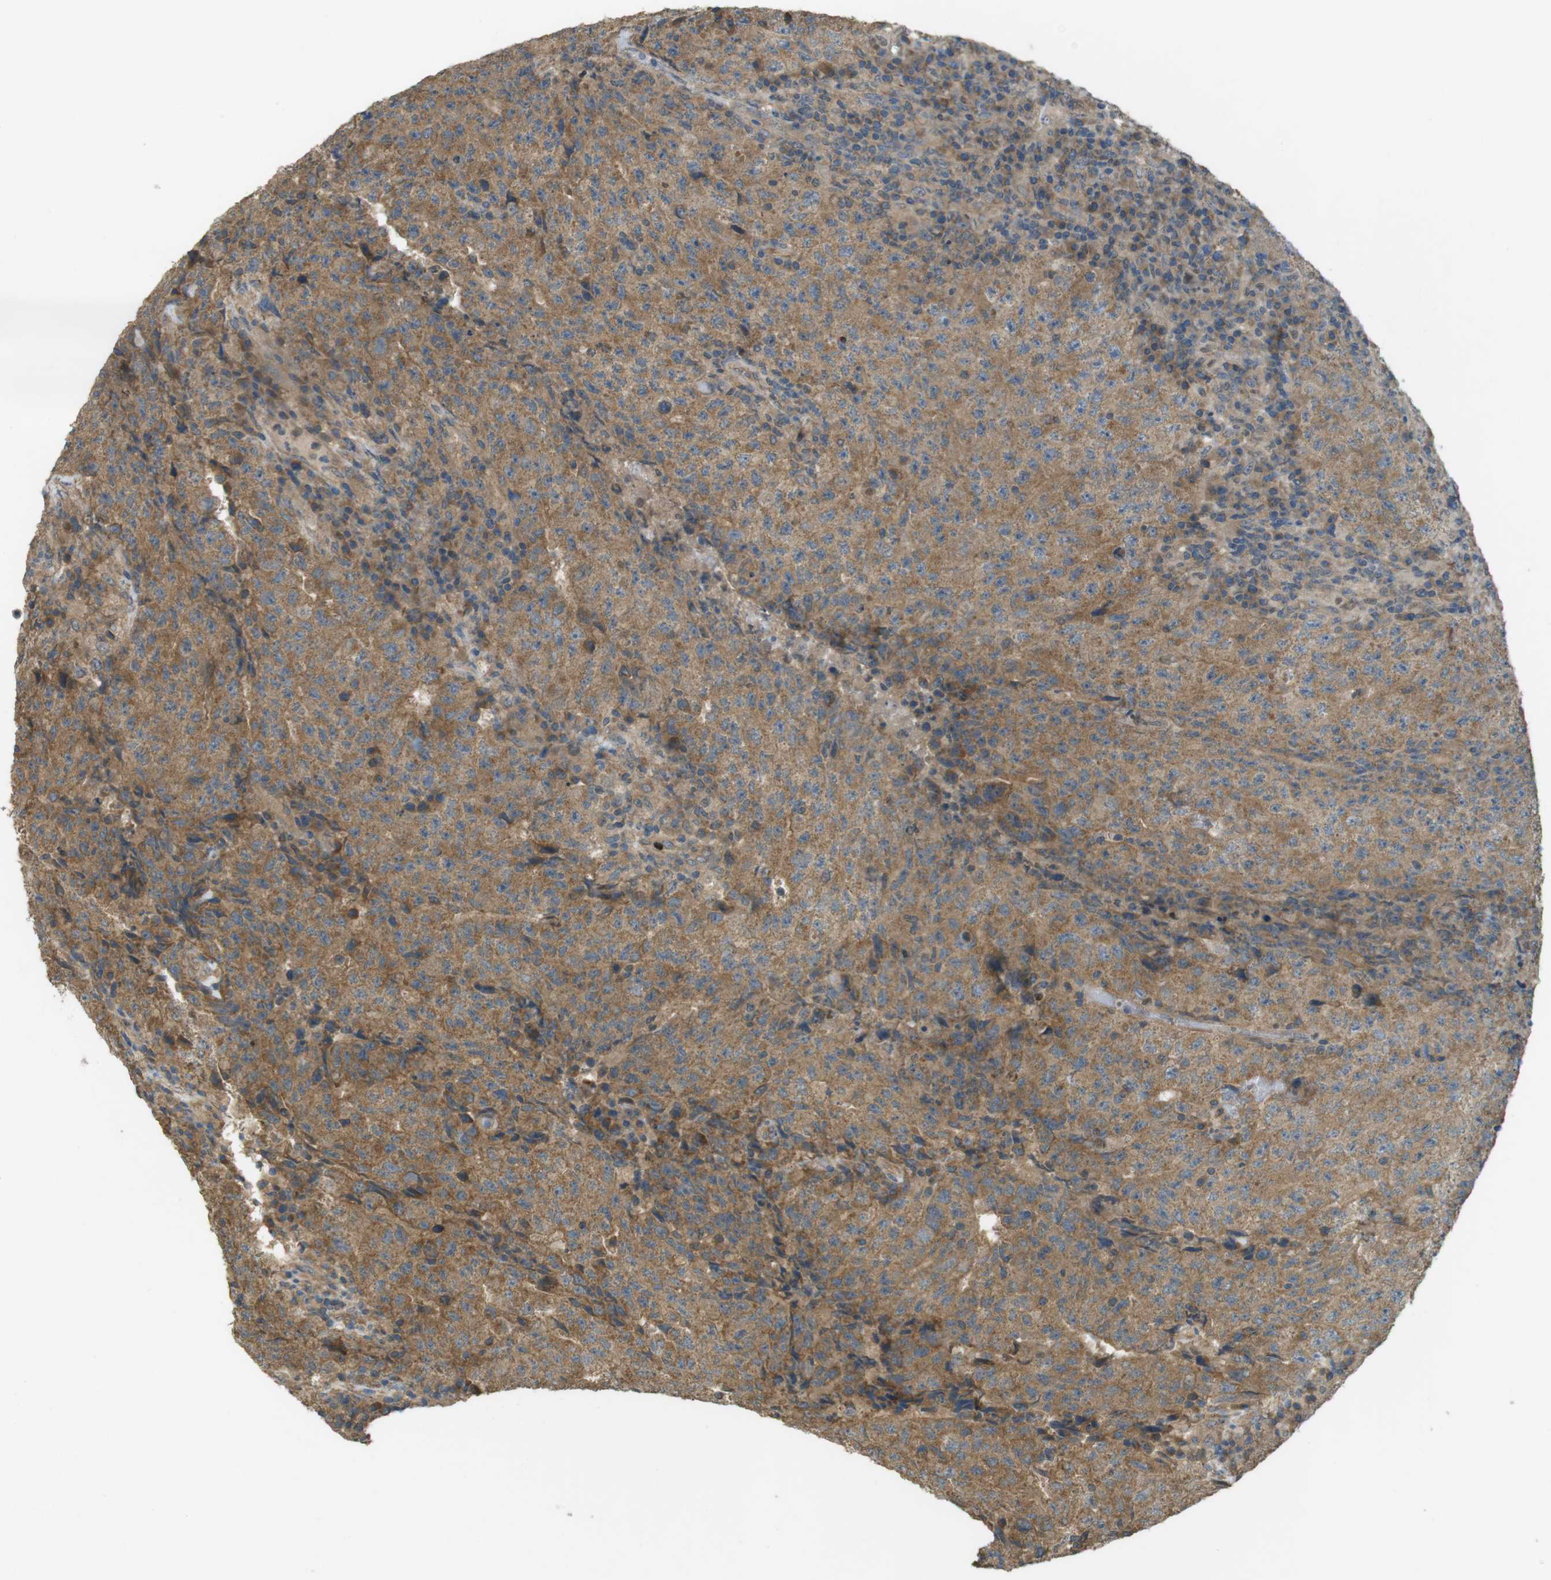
{"staining": {"intensity": "moderate", "quantity": ">75%", "location": "cytoplasmic/membranous"}, "tissue": "testis cancer", "cell_type": "Tumor cells", "image_type": "cancer", "snomed": [{"axis": "morphology", "description": "Necrosis, NOS"}, {"axis": "morphology", "description": "Carcinoma, Embryonal, NOS"}, {"axis": "topography", "description": "Testis"}], "caption": "Testis cancer tissue displays moderate cytoplasmic/membranous positivity in approximately >75% of tumor cells", "gene": "ZDHHC20", "patient": {"sex": "male", "age": 19}}